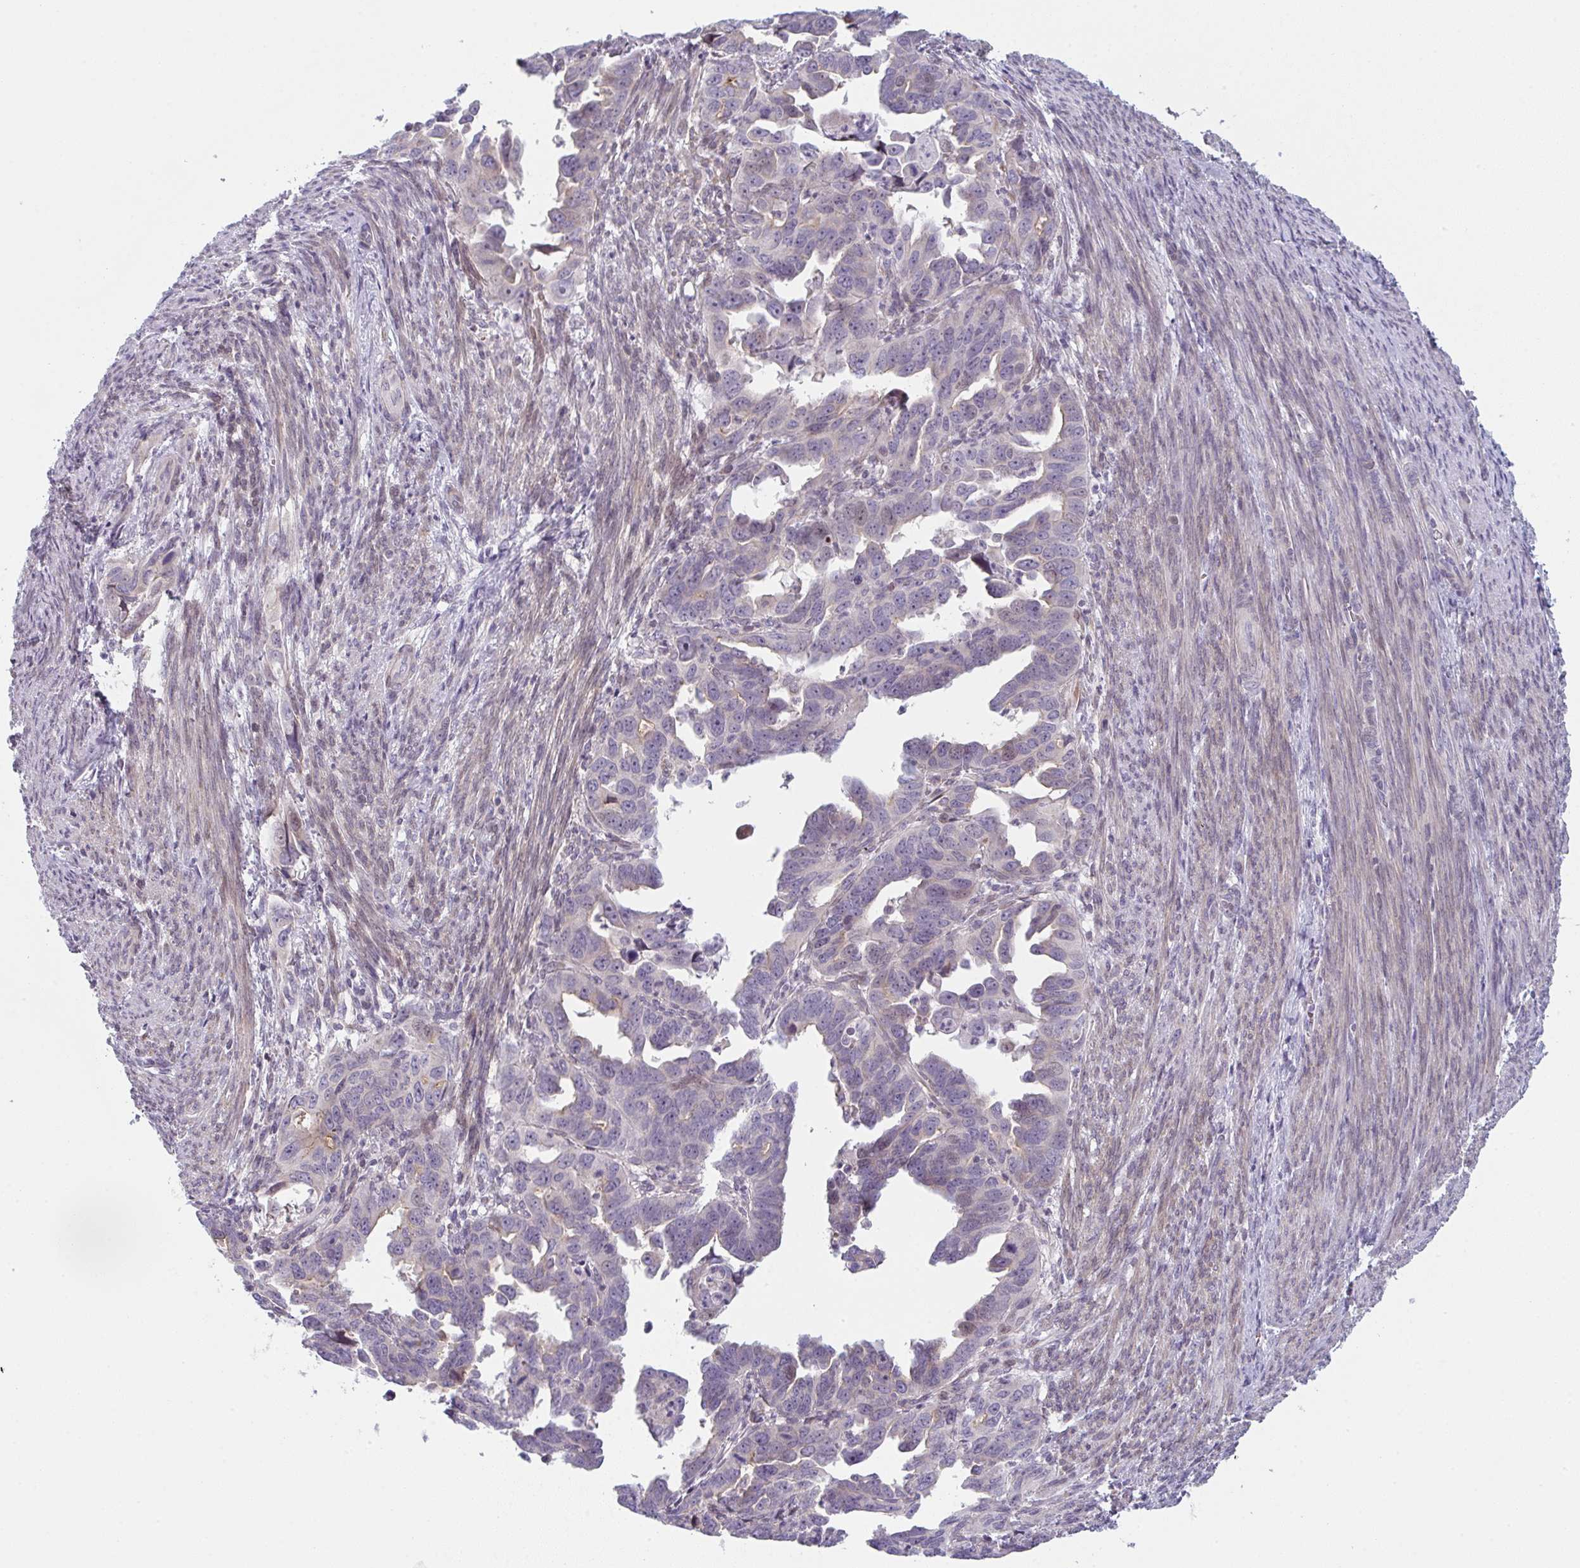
{"staining": {"intensity": "negative", "quantity": "none", "location": "none"}, "tissue": "endometrial cancer", "cell_type": "Tumor cells", "image_type": "cancer", "snomed": [{"axis": "morphology", "description": "Adenocarcinoma, NOS"}, {"axis": "topography", "description": "Endometrium"}], "caption": "Tumor cells show no significant staining in endometrial cancer. The staining is performed using DAB (3,3'-diaminobenzidine) brown chromogen with nuclei counter-stained in using hematoxylin.", "gene": "TMEM237", "patient": {"sex": "female", "age": 65}}